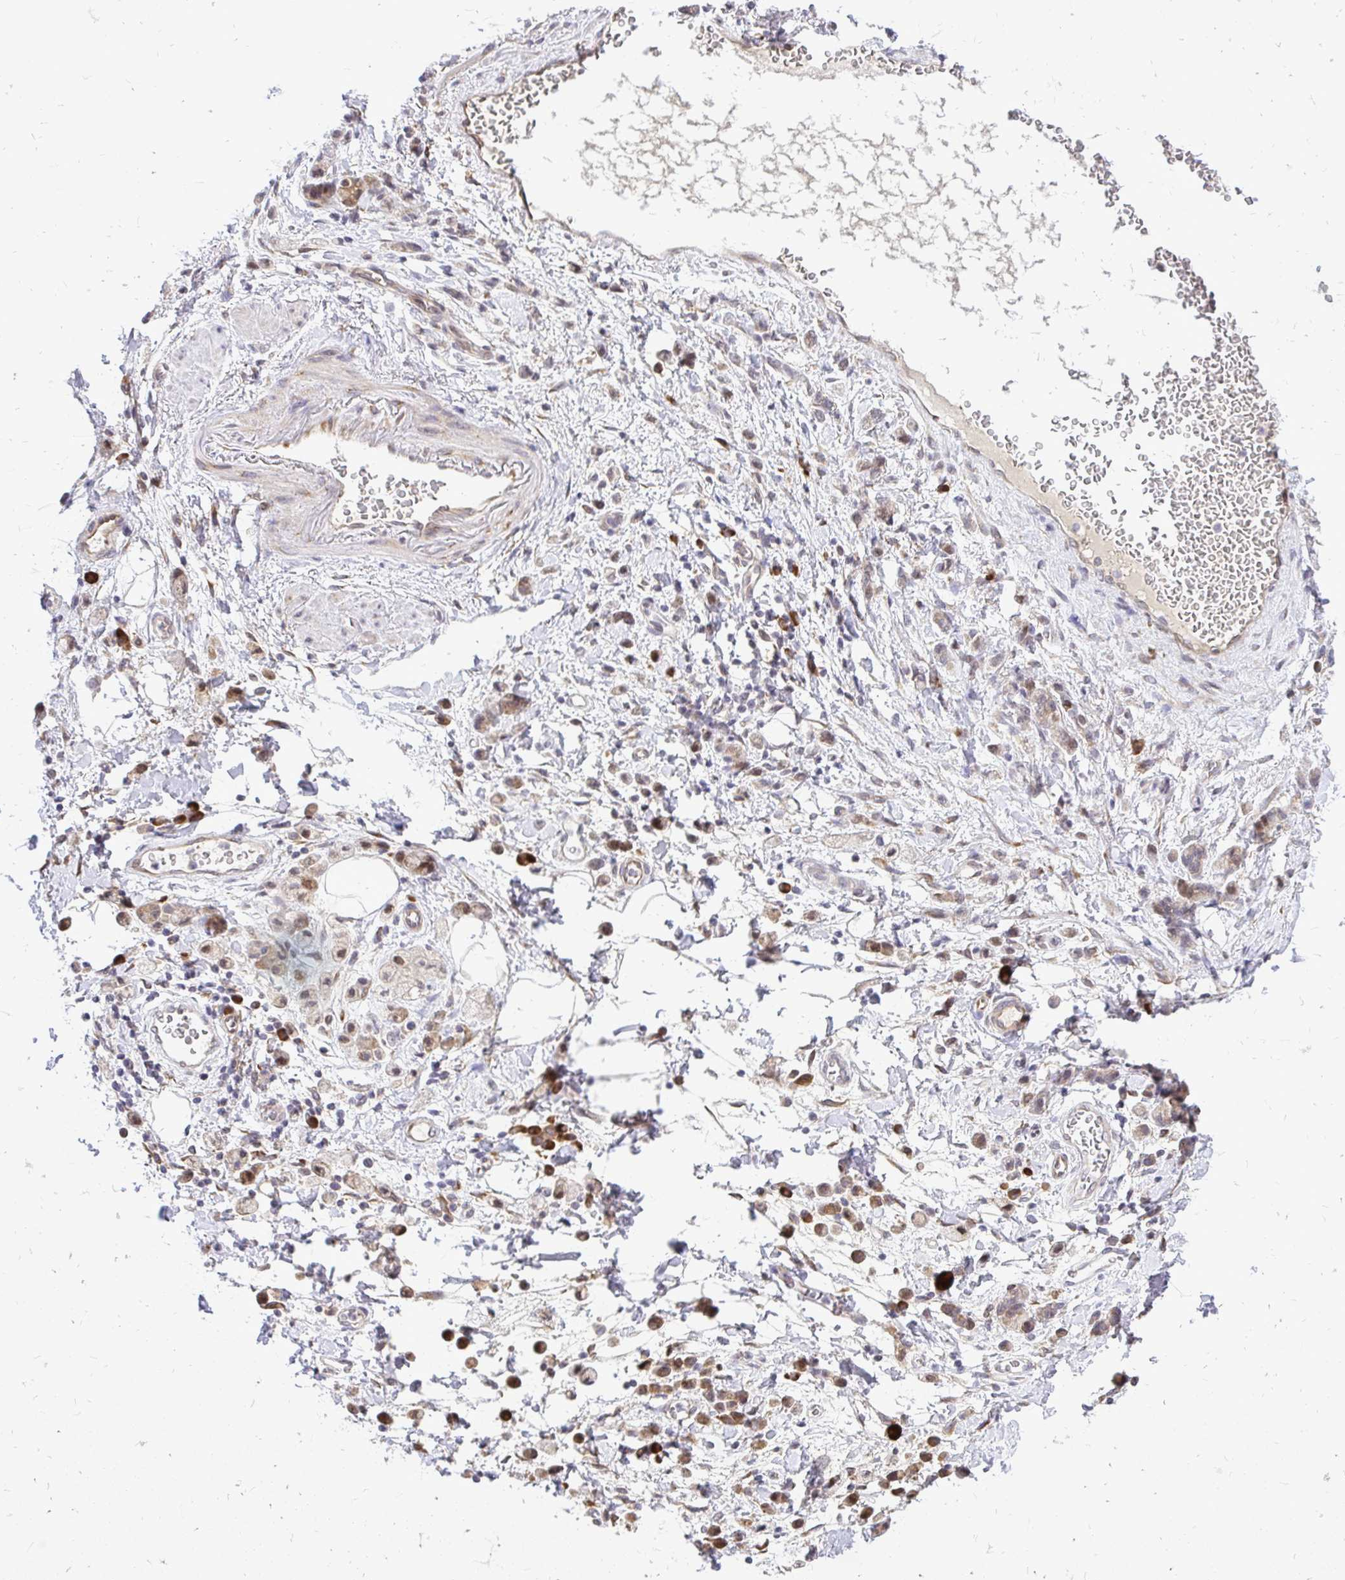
{"staining": {"intensity": "moderate", "quantity": "25%-75%", "location": "cytoplasmic/membranous"}, "tissue": "stomach cancer", "cell_type": "Tumor cells", "image_type": "cancer", "snomed": [{"axis": "morphology", "description": "Adenocarcinoma, NOS"}, {"axis": "topography", "description": "Stomach"}], "caption": "An IHC micrograph of tumor tissue is shown. Protein staining in brown shows moderate cytoplasmic/membranous positivity in stomach adenocarcinoma within tumor cells.", "gene": "NAALAD2", "patient": {"sex": "male", "age": 77}}